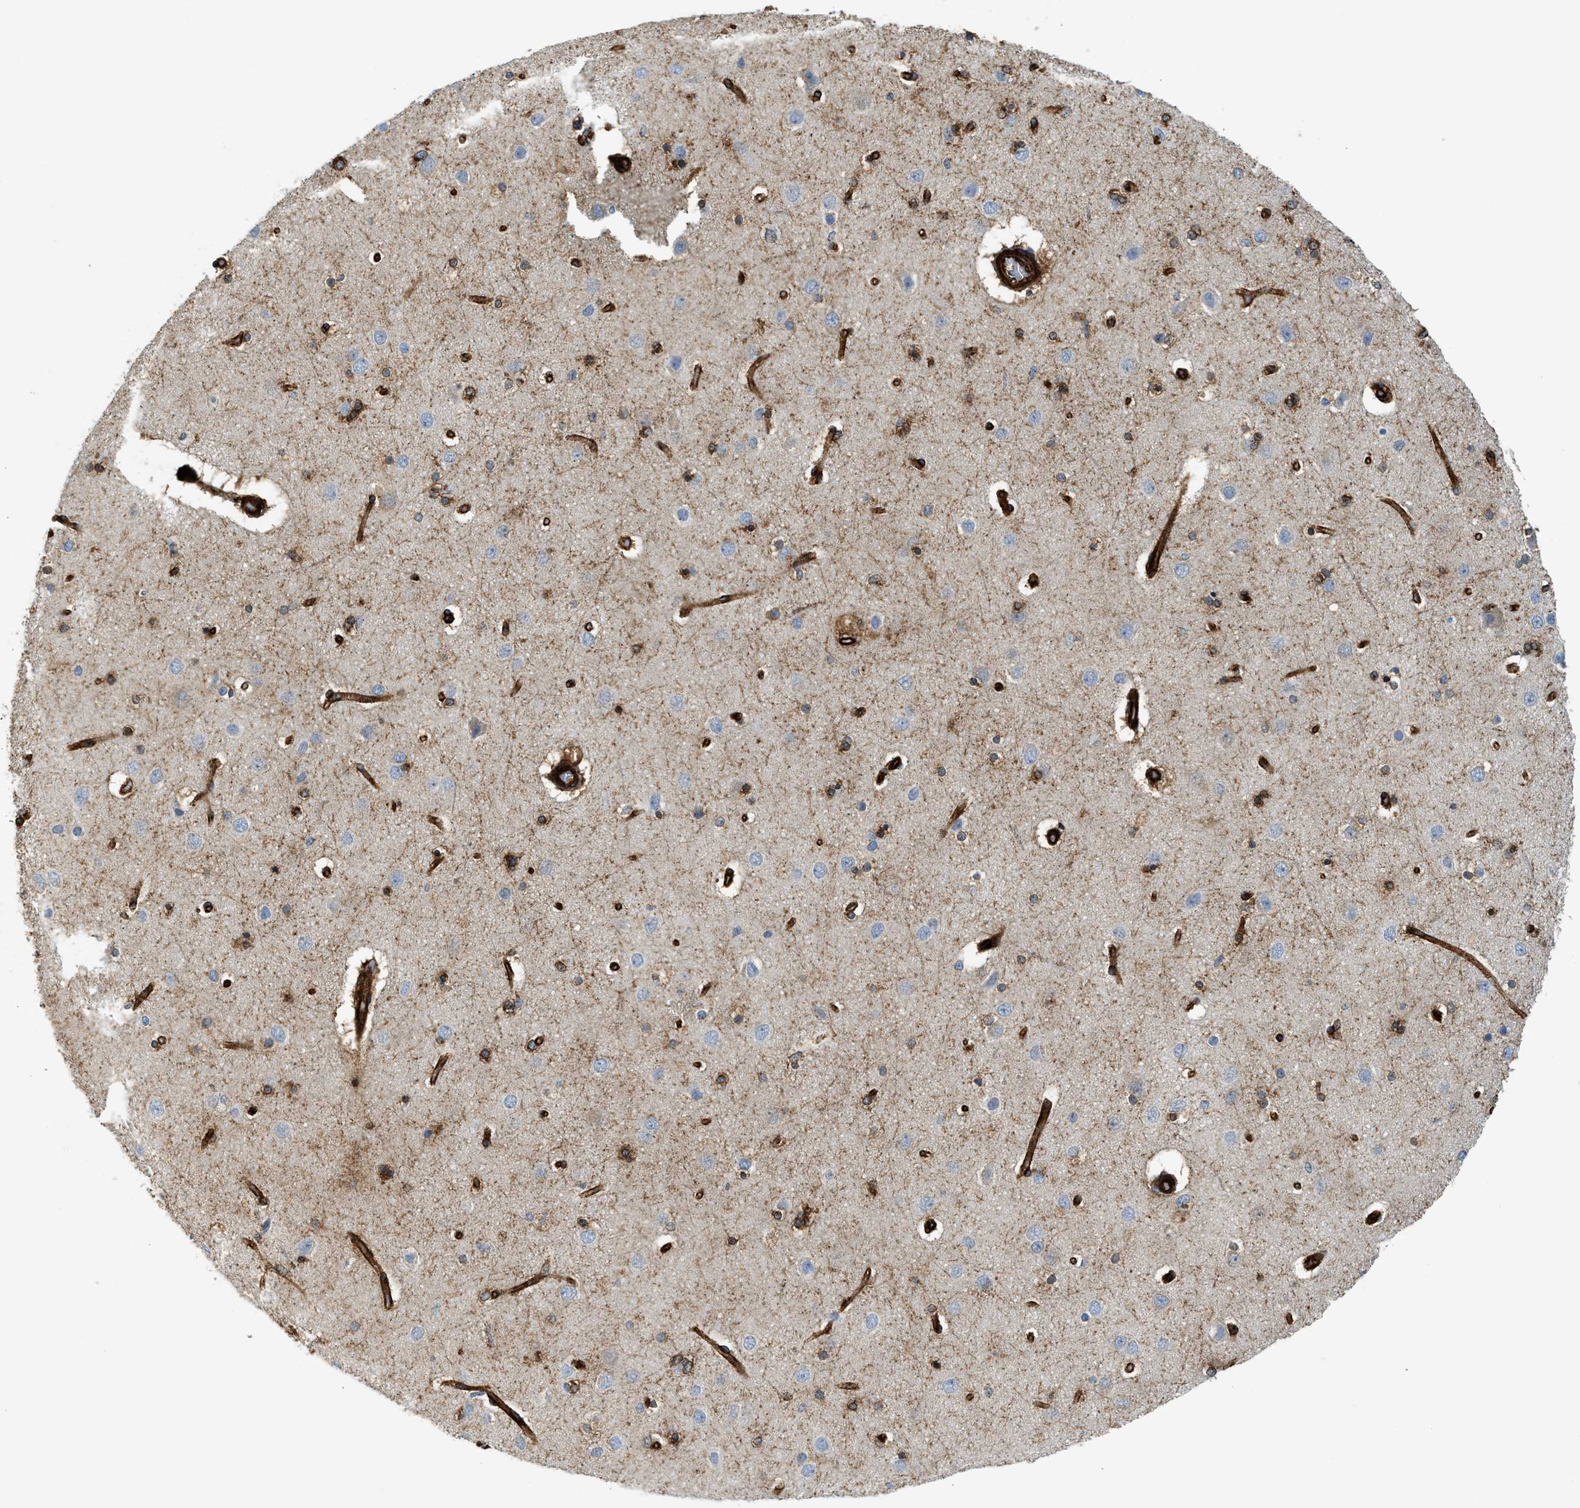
{"staining": {"intensity": "strong", "quantity": ">75%", "location": "cytoplasmic/membranous"}, "tissue": "cerebral cortex", "cell_type": "Endothelial cells", "image_type": "normal", "snomed": [{"axis": "morphology", "description": "Normal tissue, NOS"}, {"axis": "topography", "description": "Cerebral cortex"}], "caption": "Strong cytoplasmic/membranous protein staining is present in approximately >75% of endothelial cells in cerebral cortex. The staining was performed using DAB to visualize the protein expression in brown, while the nuclei were stained in blue with hematoxylin (Magnification: 20x).", "gene": "HIP1", "patient": {"sex": "female", "age": 54}}